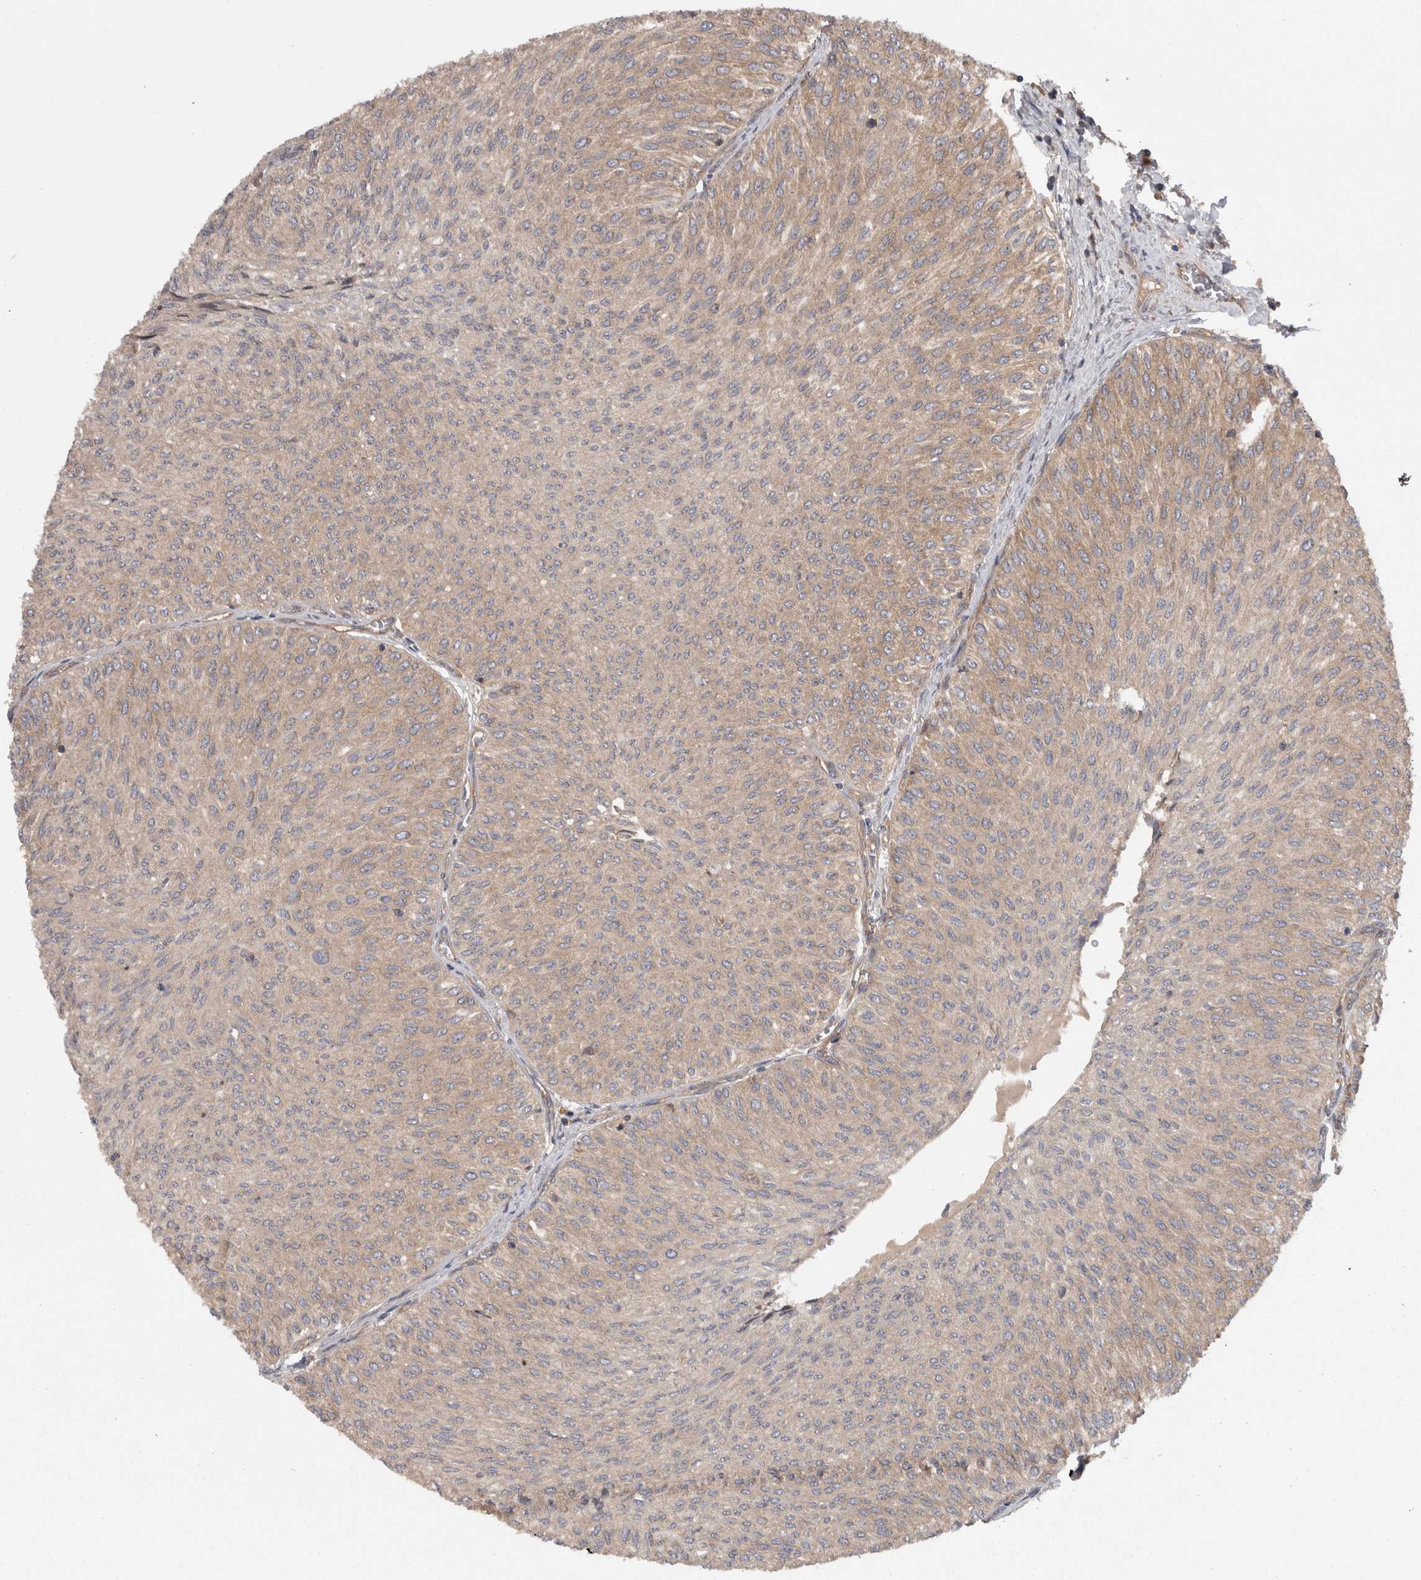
{"staining": {"intensity": "weak", "quantity": ">75%", "location": "cytoplasmic/membranous"}, "tissue": "urothelial cancer", "cell_type": "Tumor cells", "image_type": "cancer", "snomed": [{"axis": "morphology", "description": "Urothelial carcinoma, Low grade"}, {"axis": "topography", "description": "Urinary bladder"}], "caption": "Weak cytoplasmic/membranous protein positivity is seen in about >75% of tumor cells in low-grade urothelial carcinoma.", "gene": "SMCR8", "patient": {"sex": "male", "age": 78}}